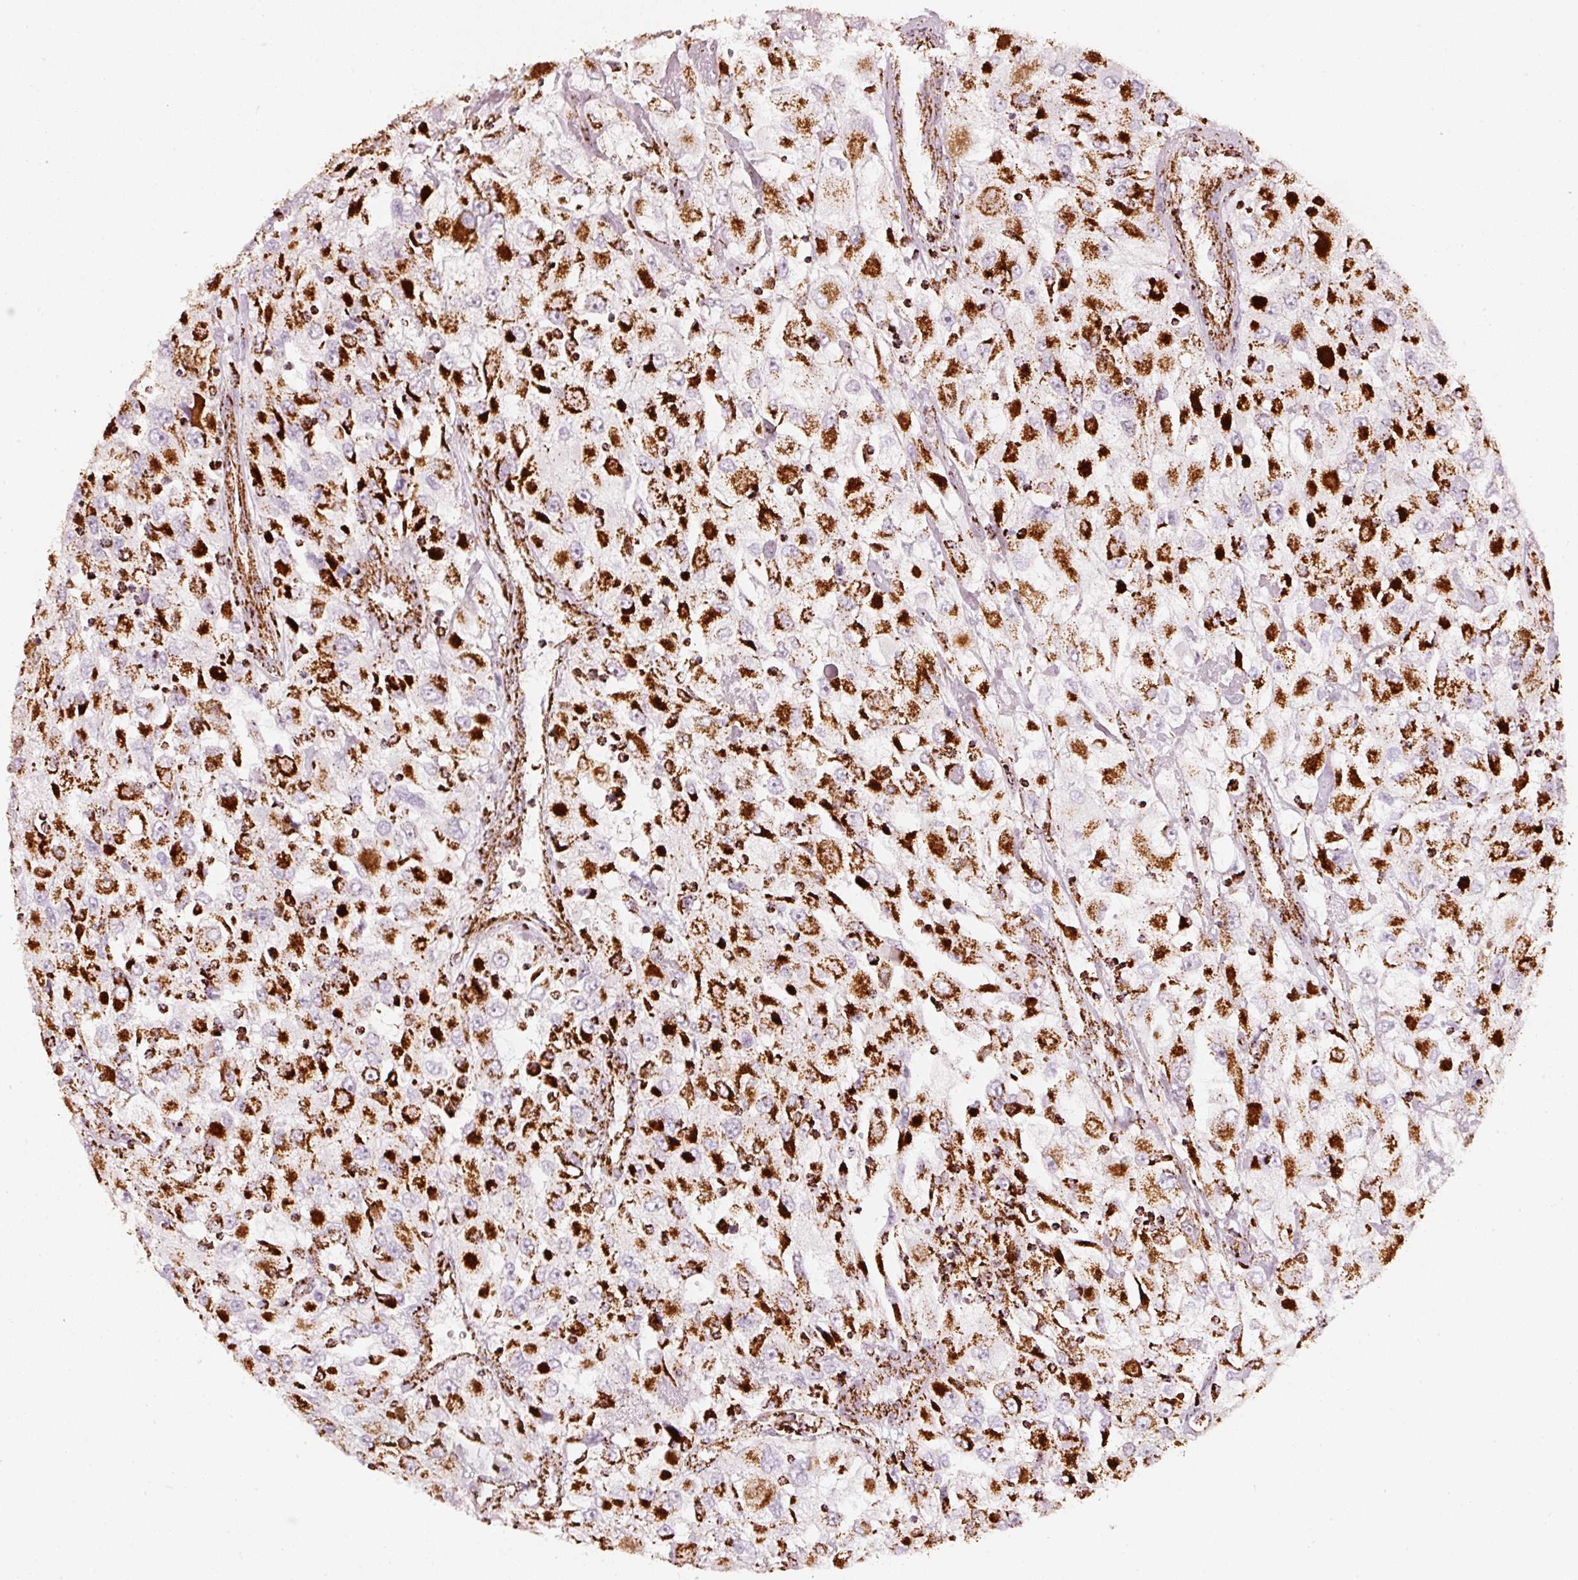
{"staining": {"intensity": "strong", "quantity": ">75%", "location": "cytoplasmic/membranous"}, "tissue": "renal cancer", "cell_type": "Tumor cells", "image_type": "cancer", "snomed": [{"axis": "morphology", "description": "Adenocarcinoma, NOS"}, {"axis": "topography", "description": "Kidney"}], "caption": "IHC of human adenocarcinoma (renal) exhibits high levels of strong cytoplasmic/membranous staining in approximately >75% of tumor cells.", "gene": "UQCRC1", "patient": {"sex": "female", "age": 52}}